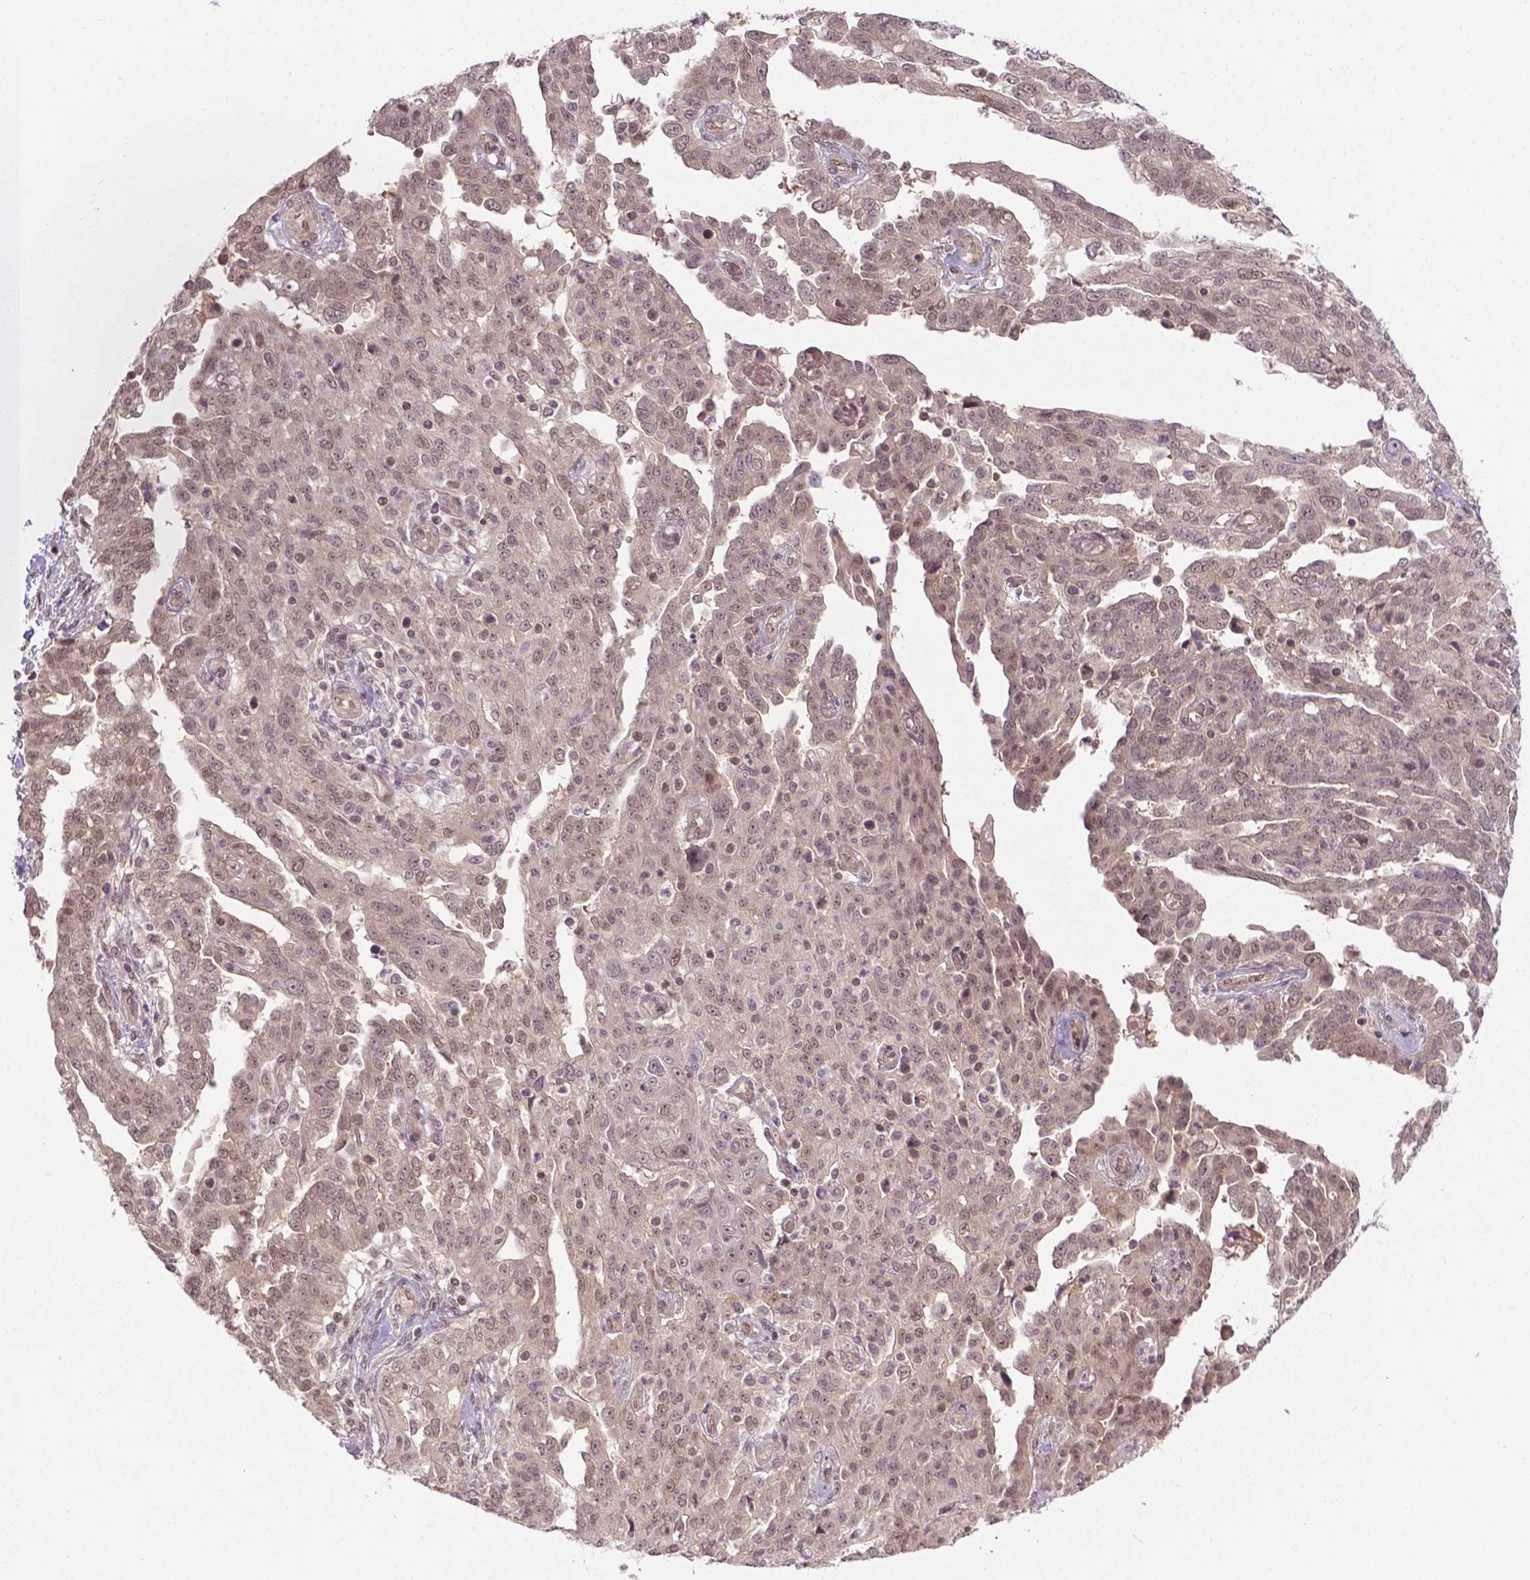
{"staining": {"intensity": "weak", "quantity": ">75%", "location": "nuclear"}, "tissue": "ovarian cancer", "cell_type": "Tumor cells", "image_type": "cancer", "snomed": [{"axis": "morphology", "description": "Cystadenocarcinoma, serous, NOS"}, {"axis": "topography", "description": "Ovary"}], "caption": "Human serous cystadenocarcinoma (ovarian) stained for a protein (brown) displays weak nuclear positive staining in about >75% of tumor cells.", "gene": "ANKRD54", "patient": {"sex": "female", "age": 67}}